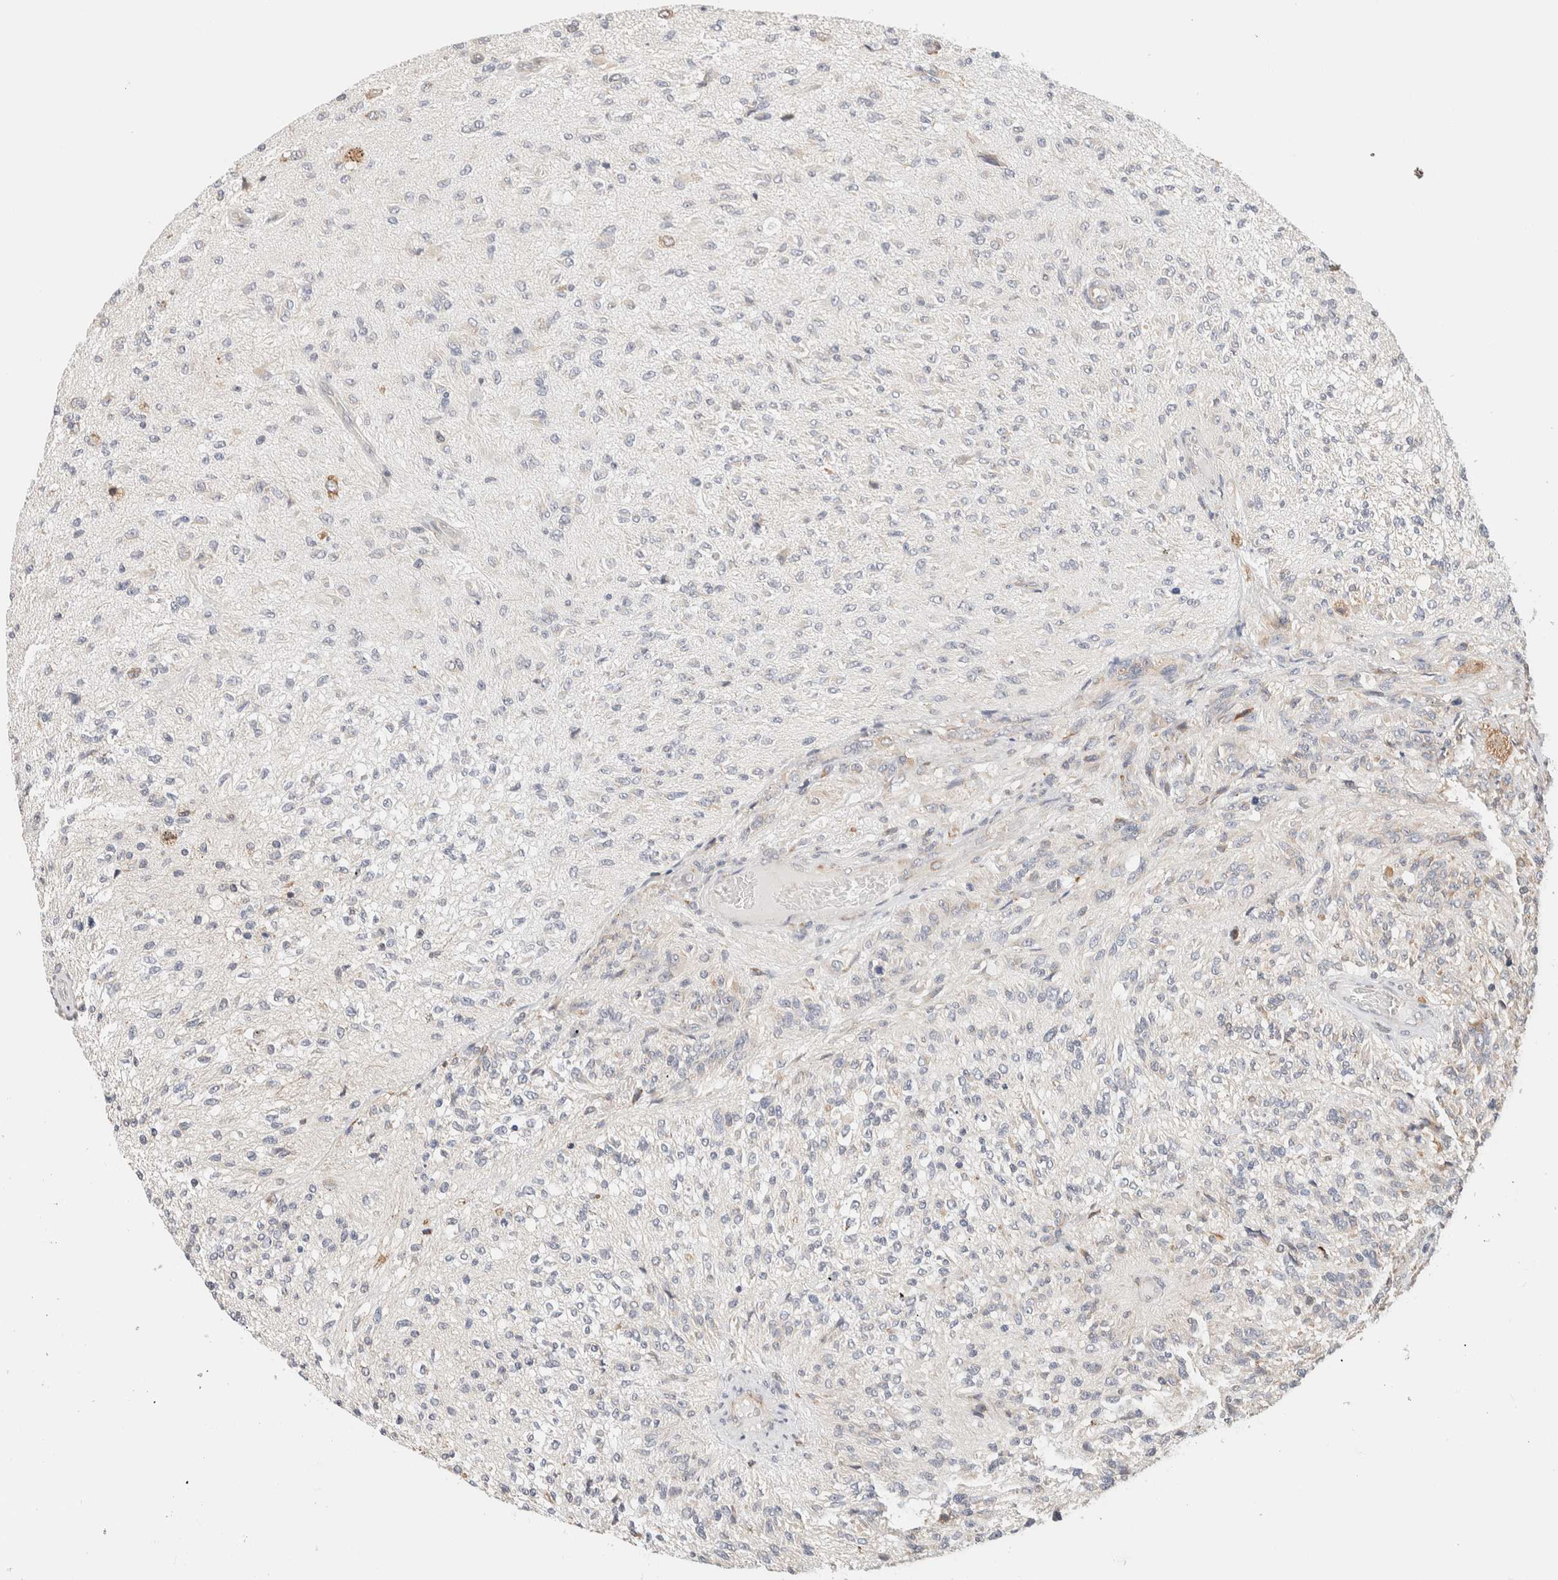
{"staining": {"intensity": "moderate", "quantity": "<25%", "location": "cytoplasmic/membranous"}, "tissue": "glioma", "cell_type": "Tumor cells", "image_type": "cancer", "snomed": [{"axis": "morphology", "description": "Normal tissue, NOS"}, {"axis": "morphology", "description": "Glioma, malignant, High grade"}, {"axis": "topography", "description": "Cerebral cortex"}], "caption": "Immunohistochemical staining of human high-grade glioma (malignant) reveals moderate cytoplasmic/membranous protein positivity in approximately <25% of tumor cells. The staining was performed using DAB (3,3'-diaminobenzidine) to visualize the protein expression in brown, while the nuclei were stained in blue with hematoxylin (Magnification: 20x).", "gene": "INTS1", "patient": {"sex": "male", "age": 77}}